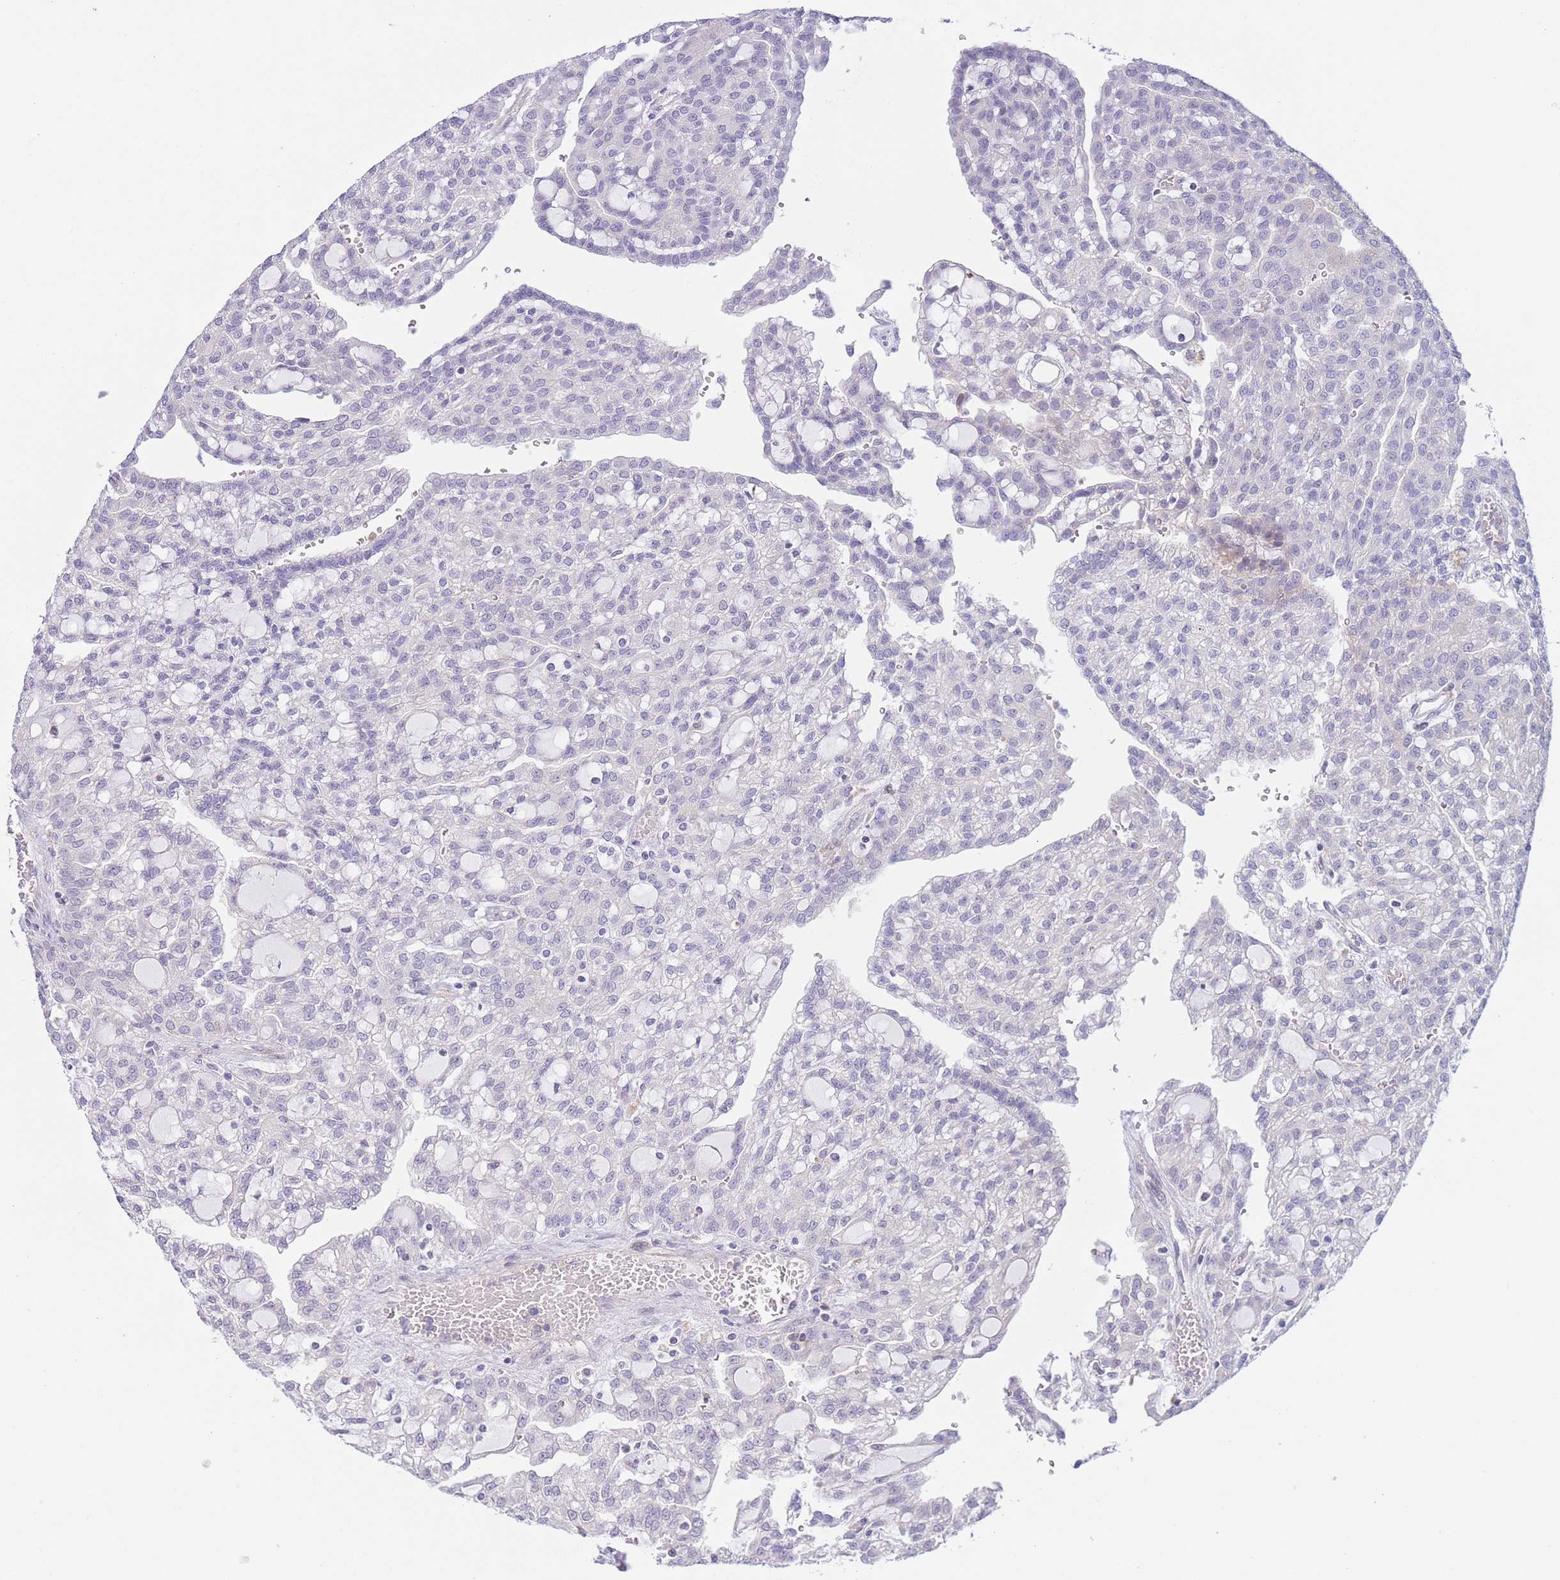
{"staining": {"intensity": "weak", "quantity": "<25%", "location": "cytoplasmic/membranous"}, "tissue": "renal cancer", "cell_type": "Tumor cells", "image_type": "cancer", "snomed": [{"axis": "morphology", "description": "Adenocarcinoma, NOS"}, {"axis": "topography", "description": "Kidney"}], "caption": "Immunohistochemical staining of human renal adenocarcinoma reveals no significant expression in tumor cells.", "gene": "C9orf152", "patient": {"sex": "male", "age": 63}}